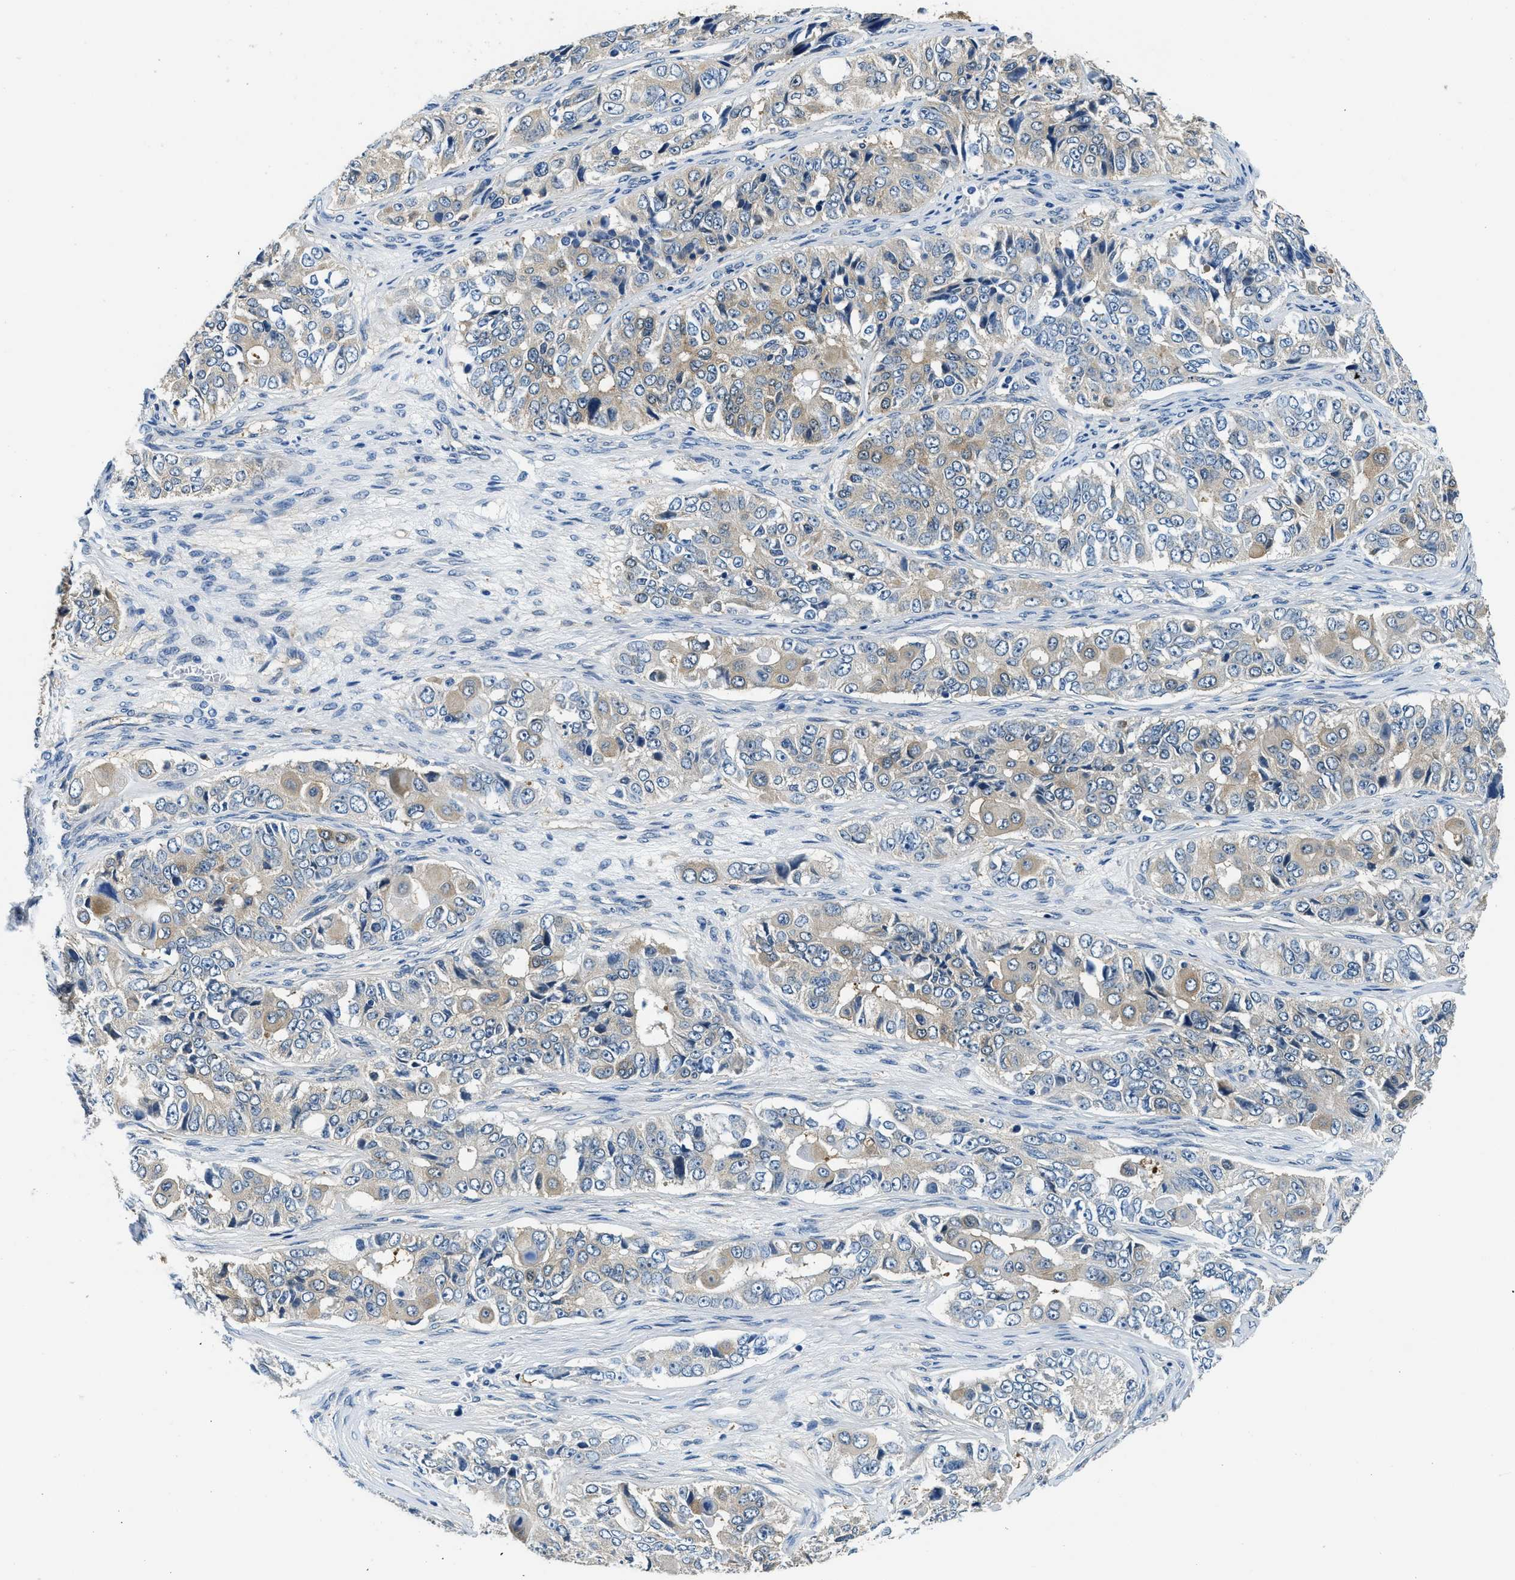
{"staining": {"intensity": "weak", "quantity": "25%-75%", "location": "cytoplasmic/membranous"}, "tissue": "ovarian cancer", "cell_type": "Tumor cells", "image_type": "cancer", "snomed": [{"axis": "morphology", "description": "Carcinoma, endometroid"}, {"axis": "topography", "description": "Ovary"}], "caption": "Brown immunohistochemical staining in endometroid carcinoma (ovarian) demonstrates weak cytoplasmic/membranous positivity in approximately 25%-75% of tumor cells.", "gene": "TWF1", "patient": {"sex": "female", "age": 51}}